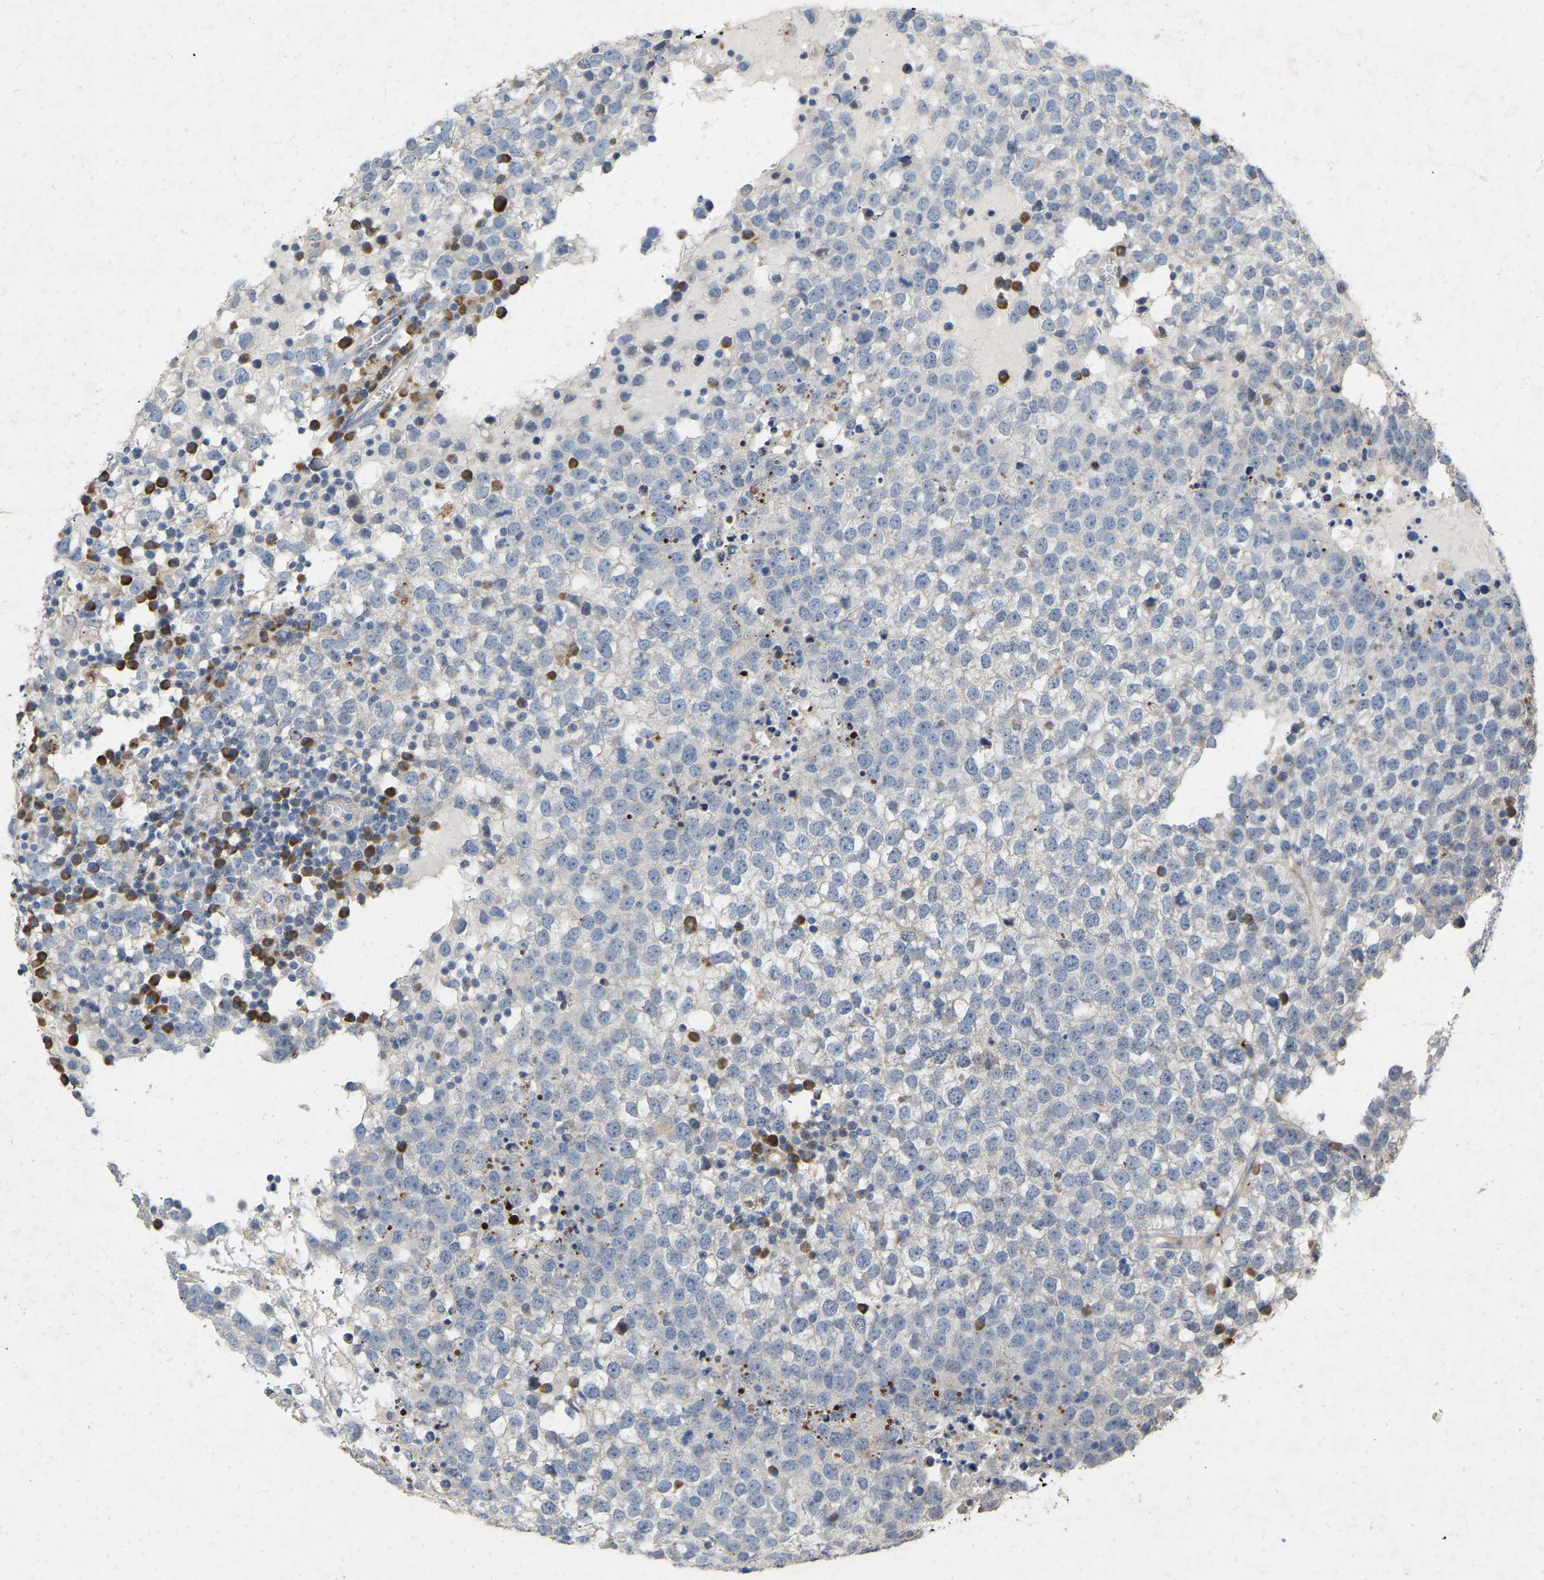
{"staining": {"intensity": "negative", "quantity": "none", "location": "none"}, "tissue": "testis cancer", "cell_type": "Tumor cells", "image_type": "cancer", "snomed": [{"axis": "morphology", "description": "Seminoma, NOS"}, {"axis": "topography", "description": "Testis"}], "caption": "High power microscopy histopathology image of an immunohistochemistry histopathology image of testis cancer (seminoma), revealing no significant staining in tumor cells.", "gene": "RHEB", "patient": {"sex": "male", "age": 65}}